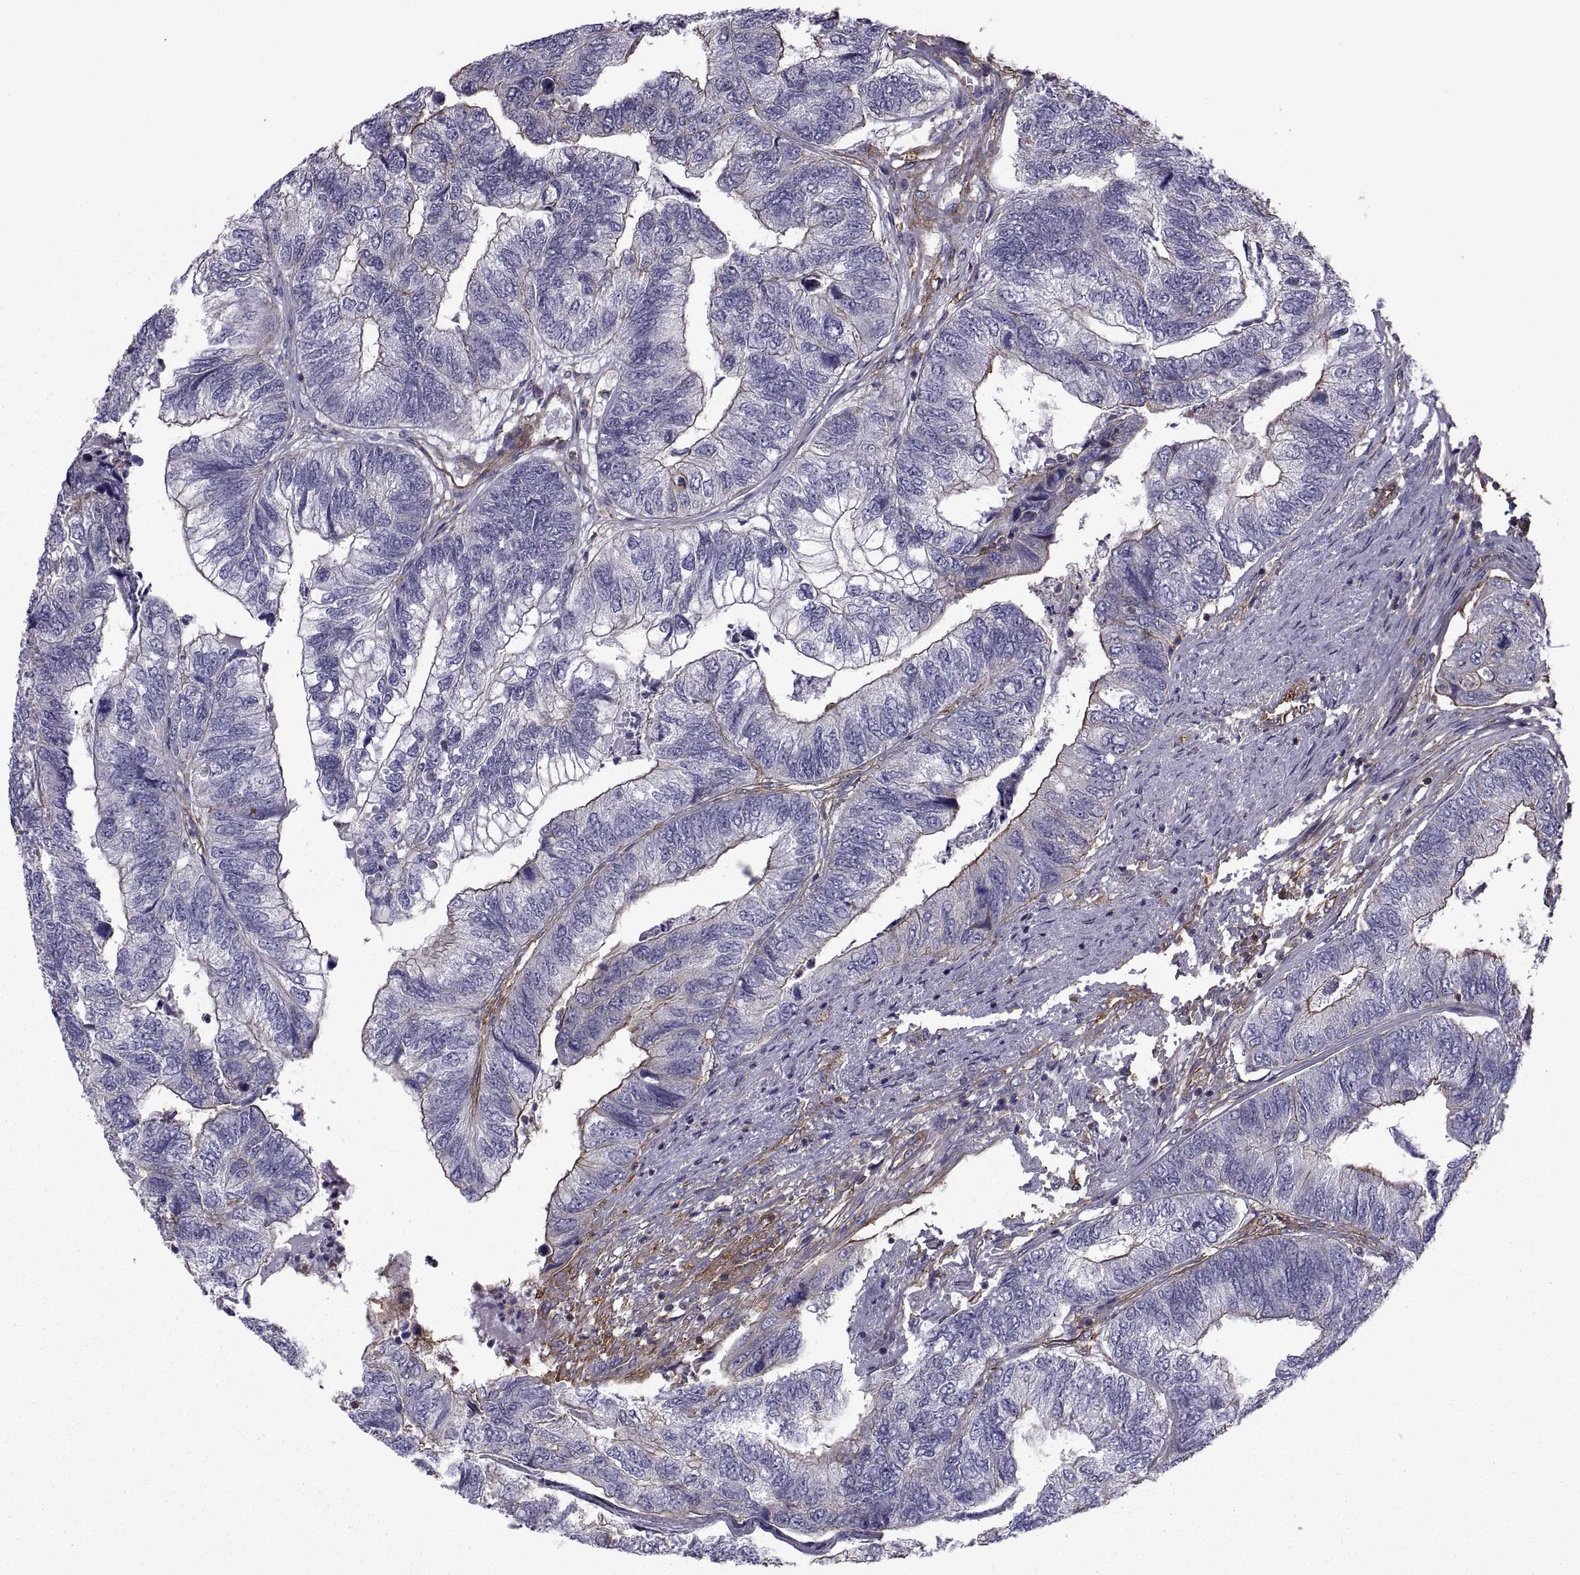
{"staining": {"intensity": "strong", "quantity": "25%-75%", "location": "cytoplasmic/membranous"}, "tissue": "colorectal cancer", "cell_type": "Tumor cells", "image_type": "cancer", "snomed": [{"axis": "morphology", "description": "Adenocarcinoma, NOS"}, {"axis": "topography", "description": "Colon"}], "caption": "High-power microscopy captured an IHC photomicrograph of adenocarcinoma (colorectal), revealing strong cytoplasmic/membranous expression in about 25%-75% of tumor cells.", "gene": "MYH9", "patient": {"sex": "female", "age": 67}}